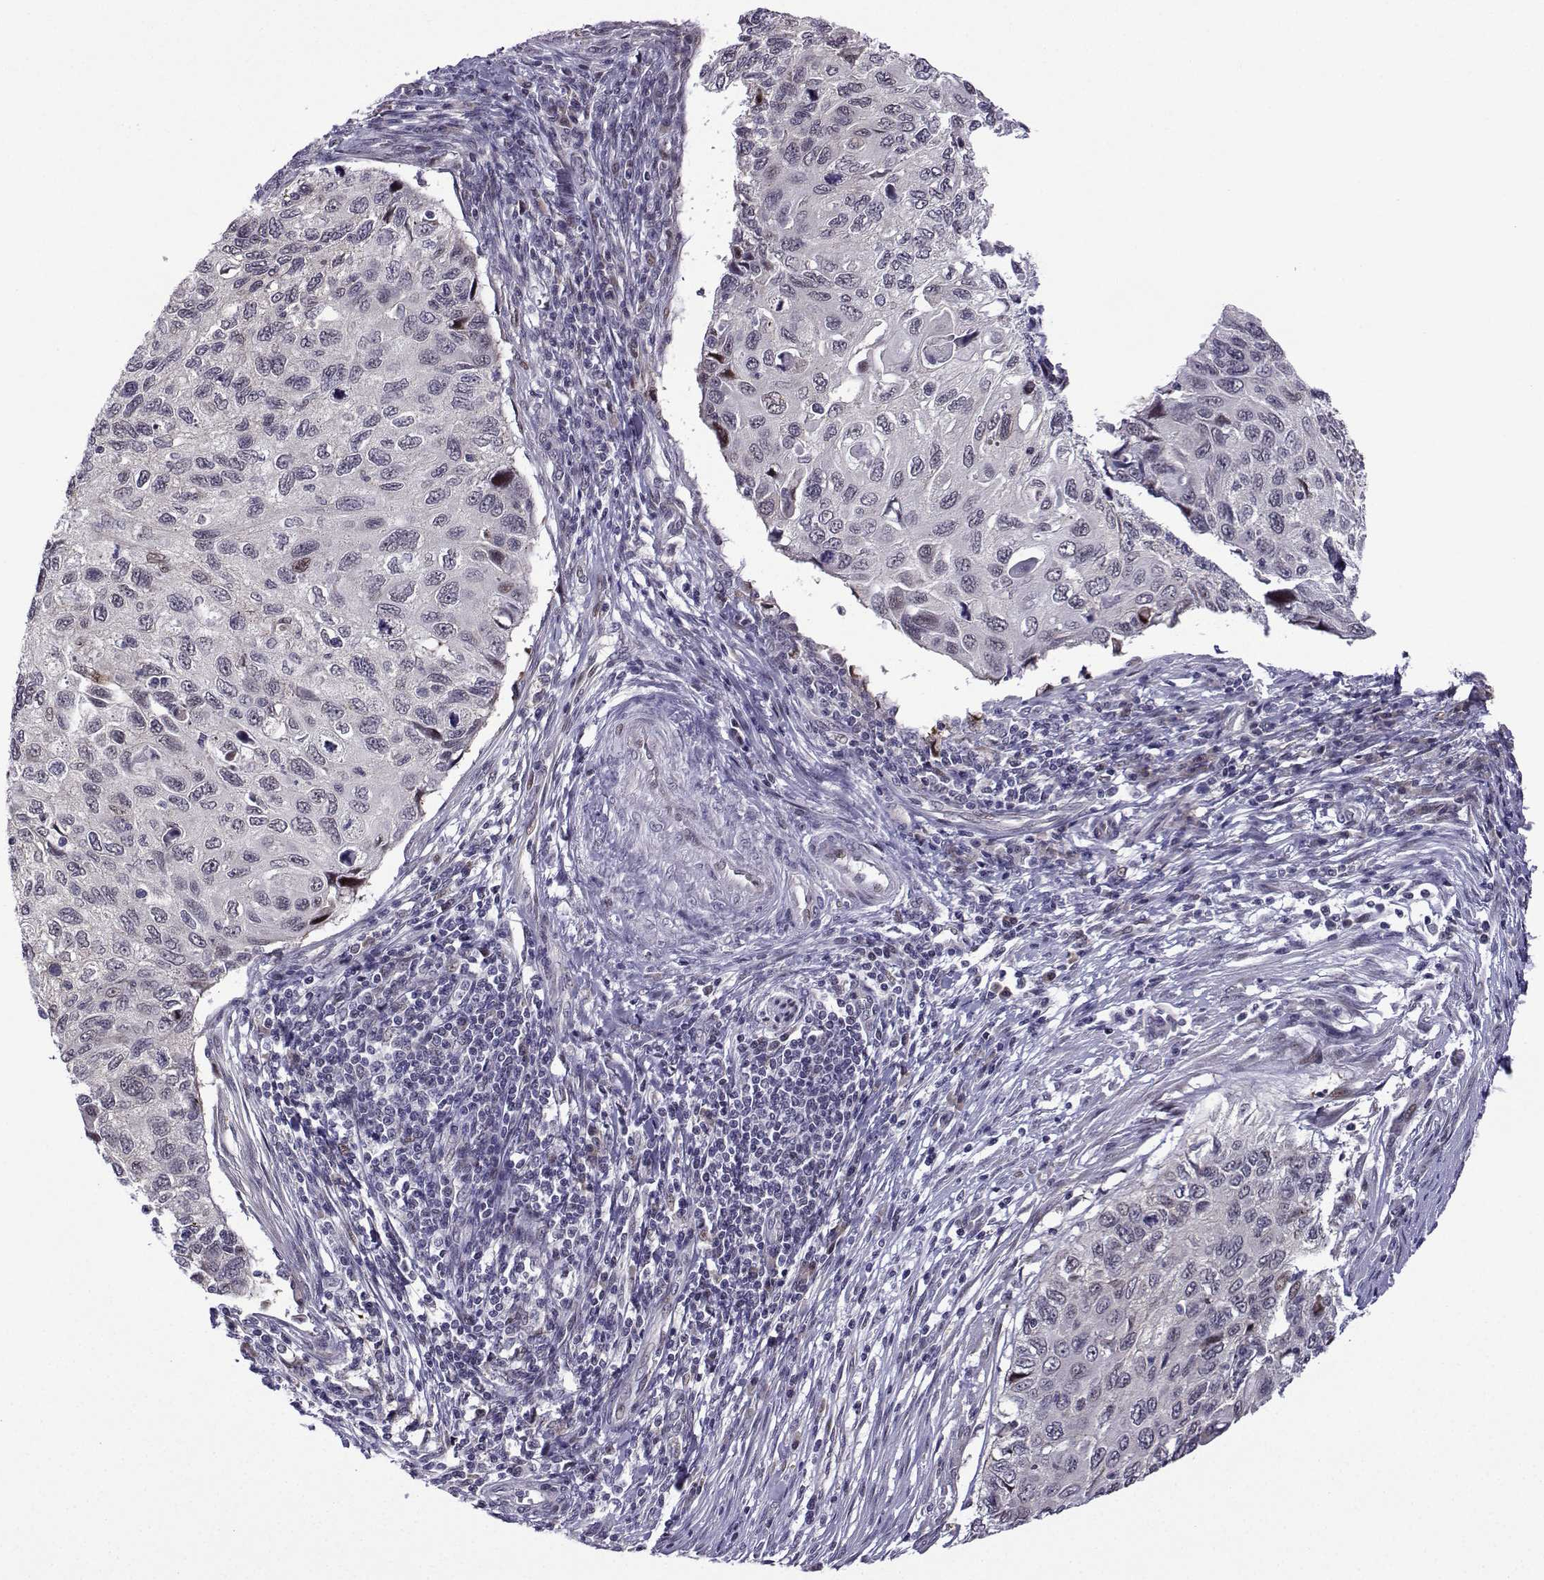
{"staining": {"intensity": "weak", "quantity": "<25%", "location": "nuclear"}, "tissue": "cervical cancer", "cell_type": "Tumor cells", "image_type": "cancer", "snomed": [{"axis": "morphology", "description": "Squamous cell carcinoma, NOS"}, {"axis": "topography", "description": "Cervix"}], "caption": "A high-resolution micrograph shows immunohistochemistry staining of cervical cancer, which reveals no significant staining in tumor cells.", "gene": "FGF3", "patient": {"sex": "female", "age": 70}}